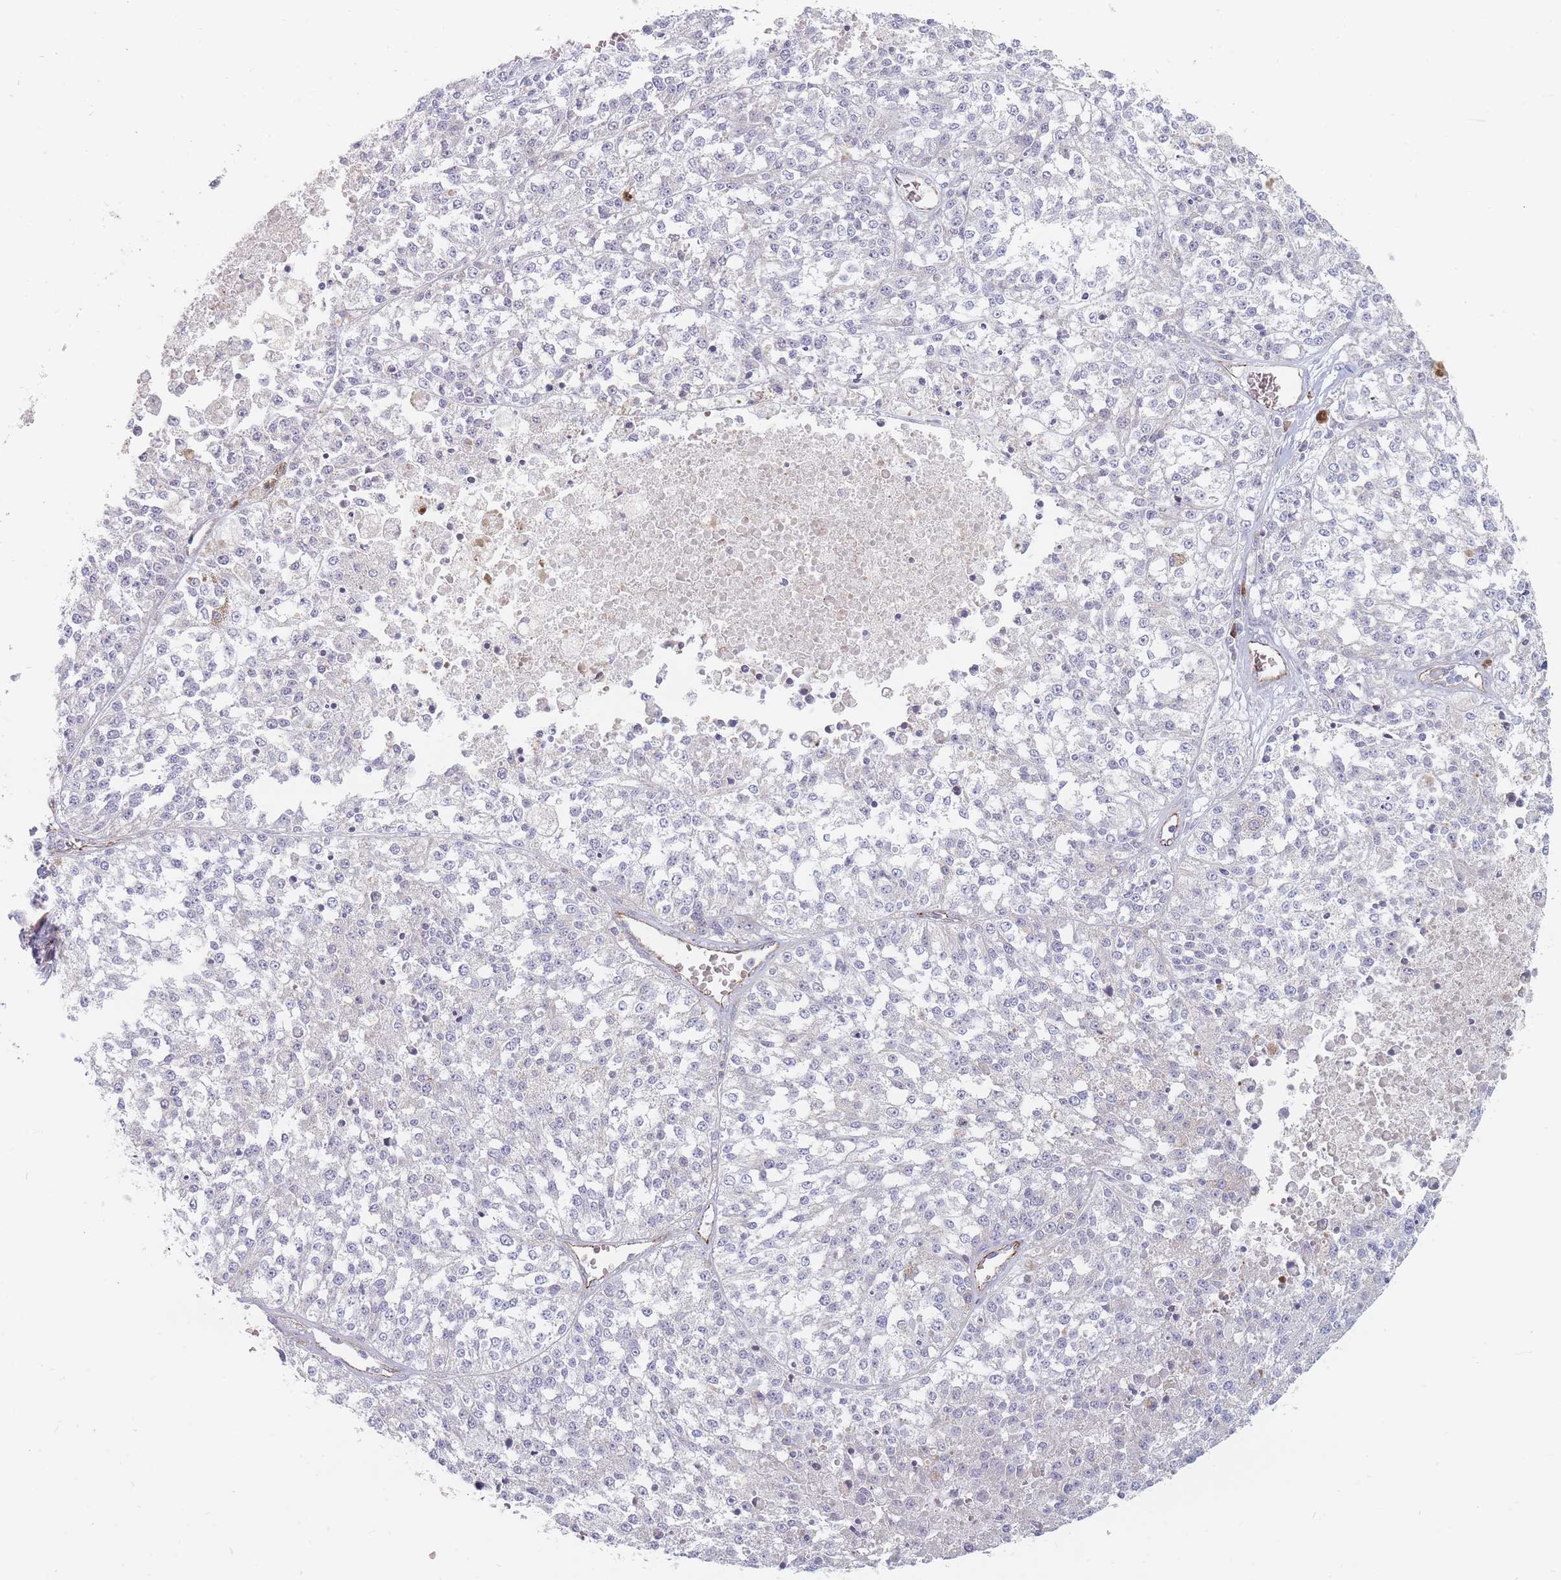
{"staining": {"intensity": "negative", "quantity": "none", "location": "none"}, "tissue": "melanoma", "cell_type": "Tumor cells", "image_type": "cancer", "snomed": [{"axis": "morphology", "description": "Malignant melanoma, NOS"}, {"axis": "topography", "description": "Skin"}], "caption": "DAB immunohistochemical staining of human malignant melanoma reveals no significant positivity in tumor cells.", "gene": "ERBIN", "patient": {"sex": "female", "age": 64}}